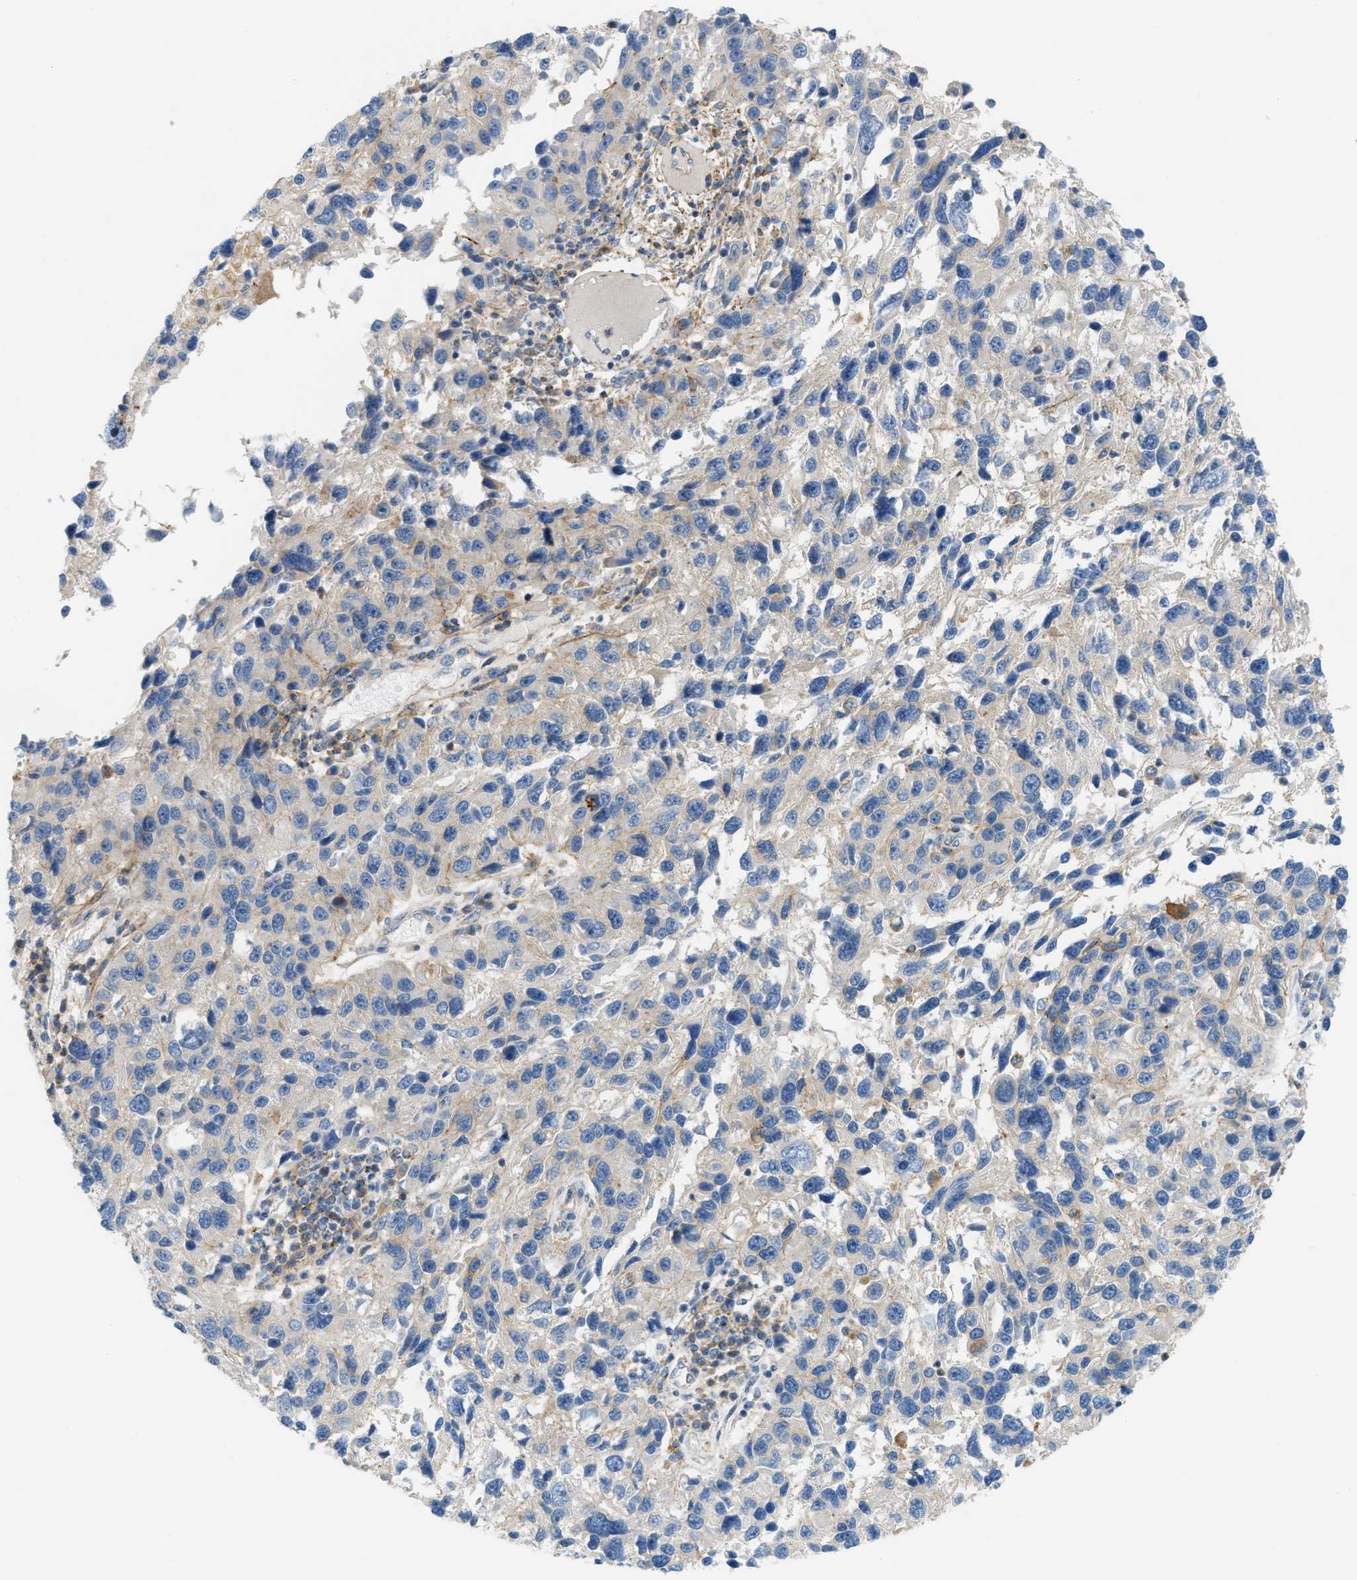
{"staining": {"intensity": "negative", "quantity": "none", "location": "none"}, "tissue": "melanoma", "cell_type": "Tumor cells", "image_type": "cancer", "snomed": [{"axis": "morphology", "description": "Malignant melanoma, NOS"}, {"axis": "topography", "description": "Skin"}], "caption": "This is an IHC histopathology image of human malignant melanoma. There is no staining in tumor cells.", "gene": "LMBRD1", "patient": {"sex": "male", "age": 53}}